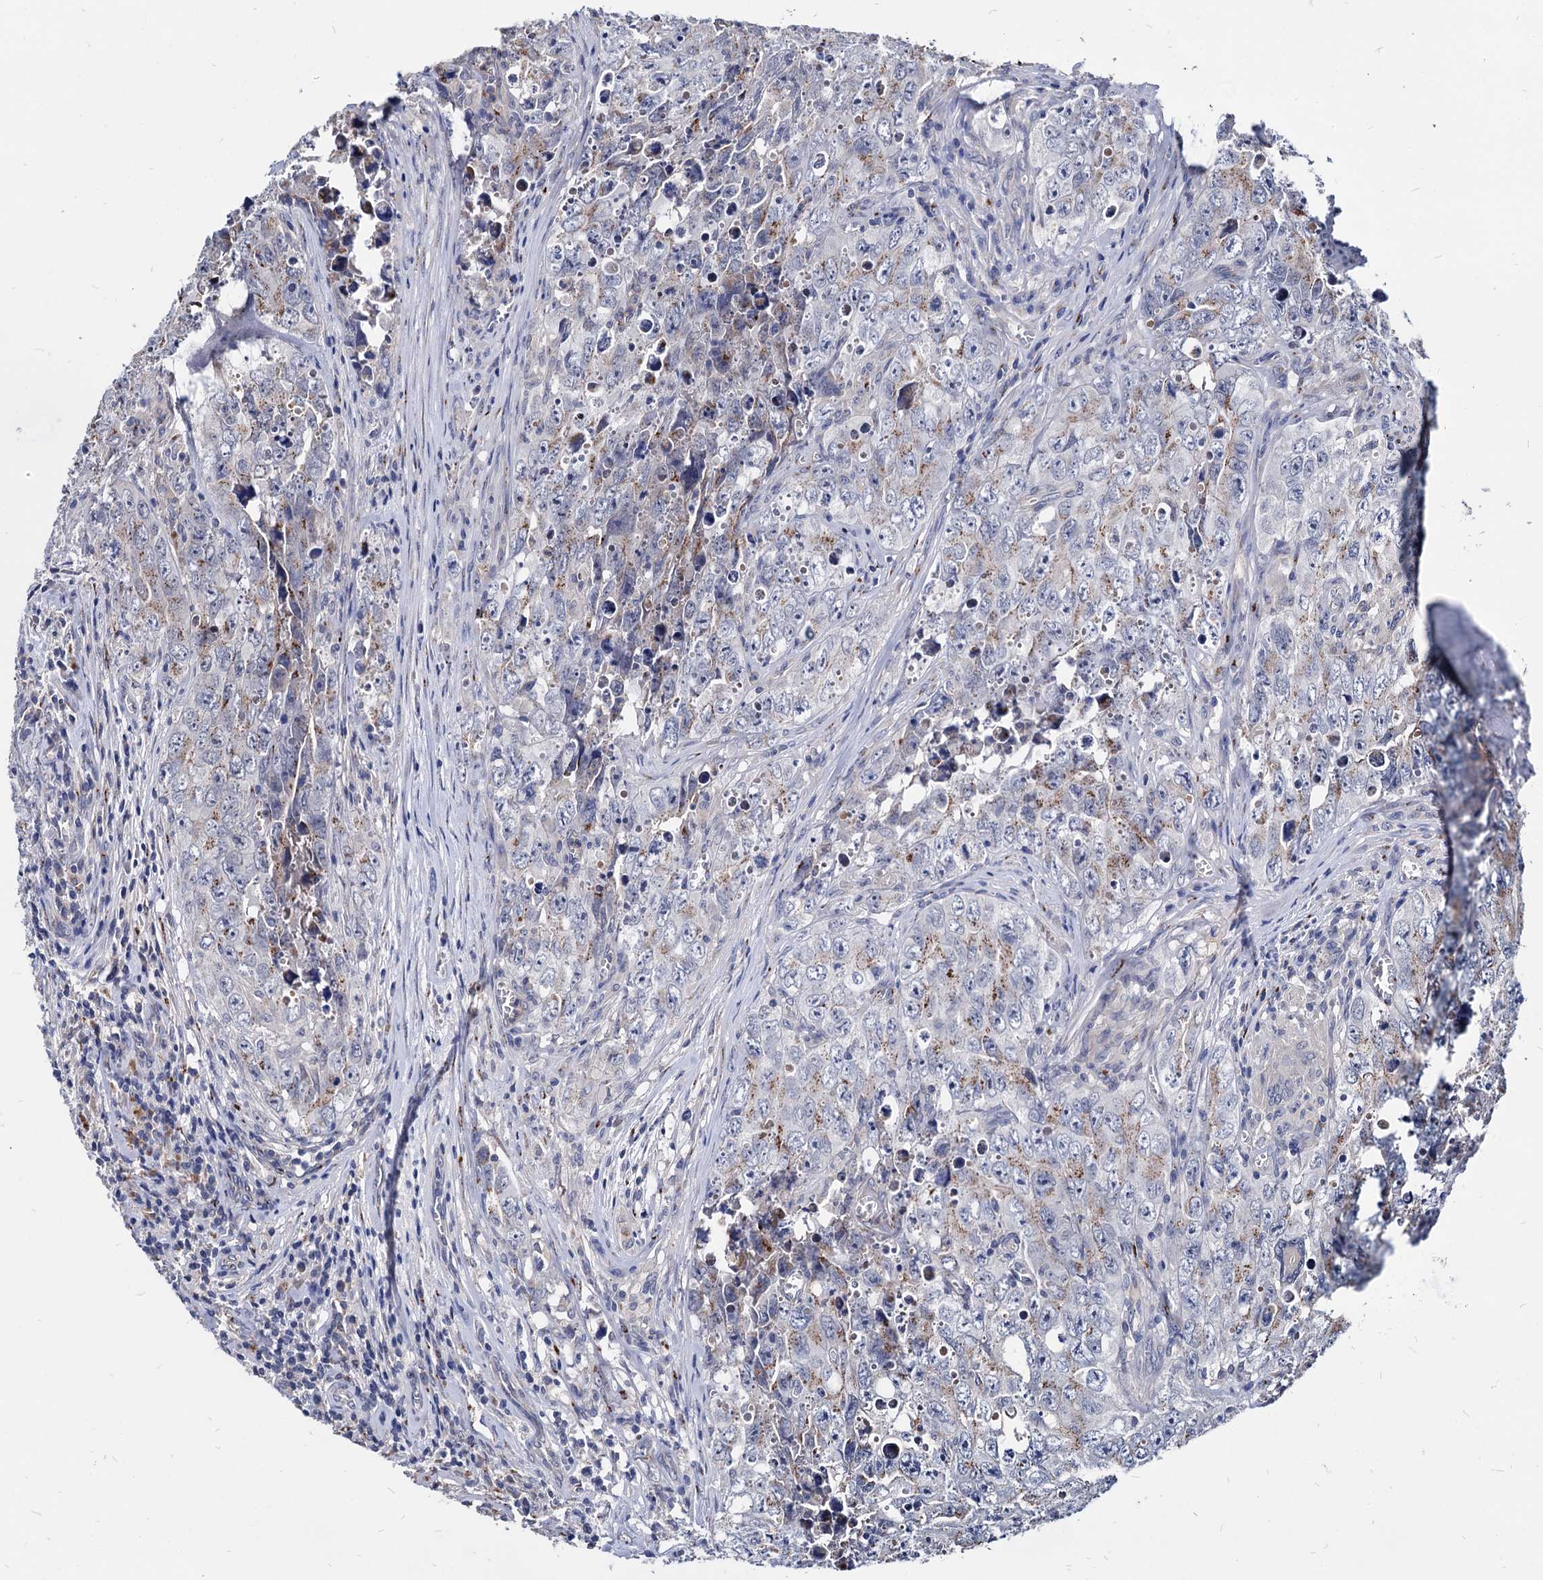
{"staining": {"intensity": "moderate", "quantity": "<25%", "location": "cytoplasmic/membranous"}, "tissue": "testis cancer", "cell_type": "Tumor cells", "image_type": "cancer", "snomed": [{"axis": "morphology", "description": "Seminoma, NOS"}, {"axis": "morphology", "description": "Carcinoma, Embryonal, NOS"}, {"axis": "topography", "description": "Testis"}], "caption": "Moderate cytoplasmic/membranous protein staining is identified in approximately <25% of tumor cells in testis seminoma. (Brightfield microscopy of DAB IHC at high magnification).", "gene": "ESD", "patient": {"sex": "male", "age": 43}}